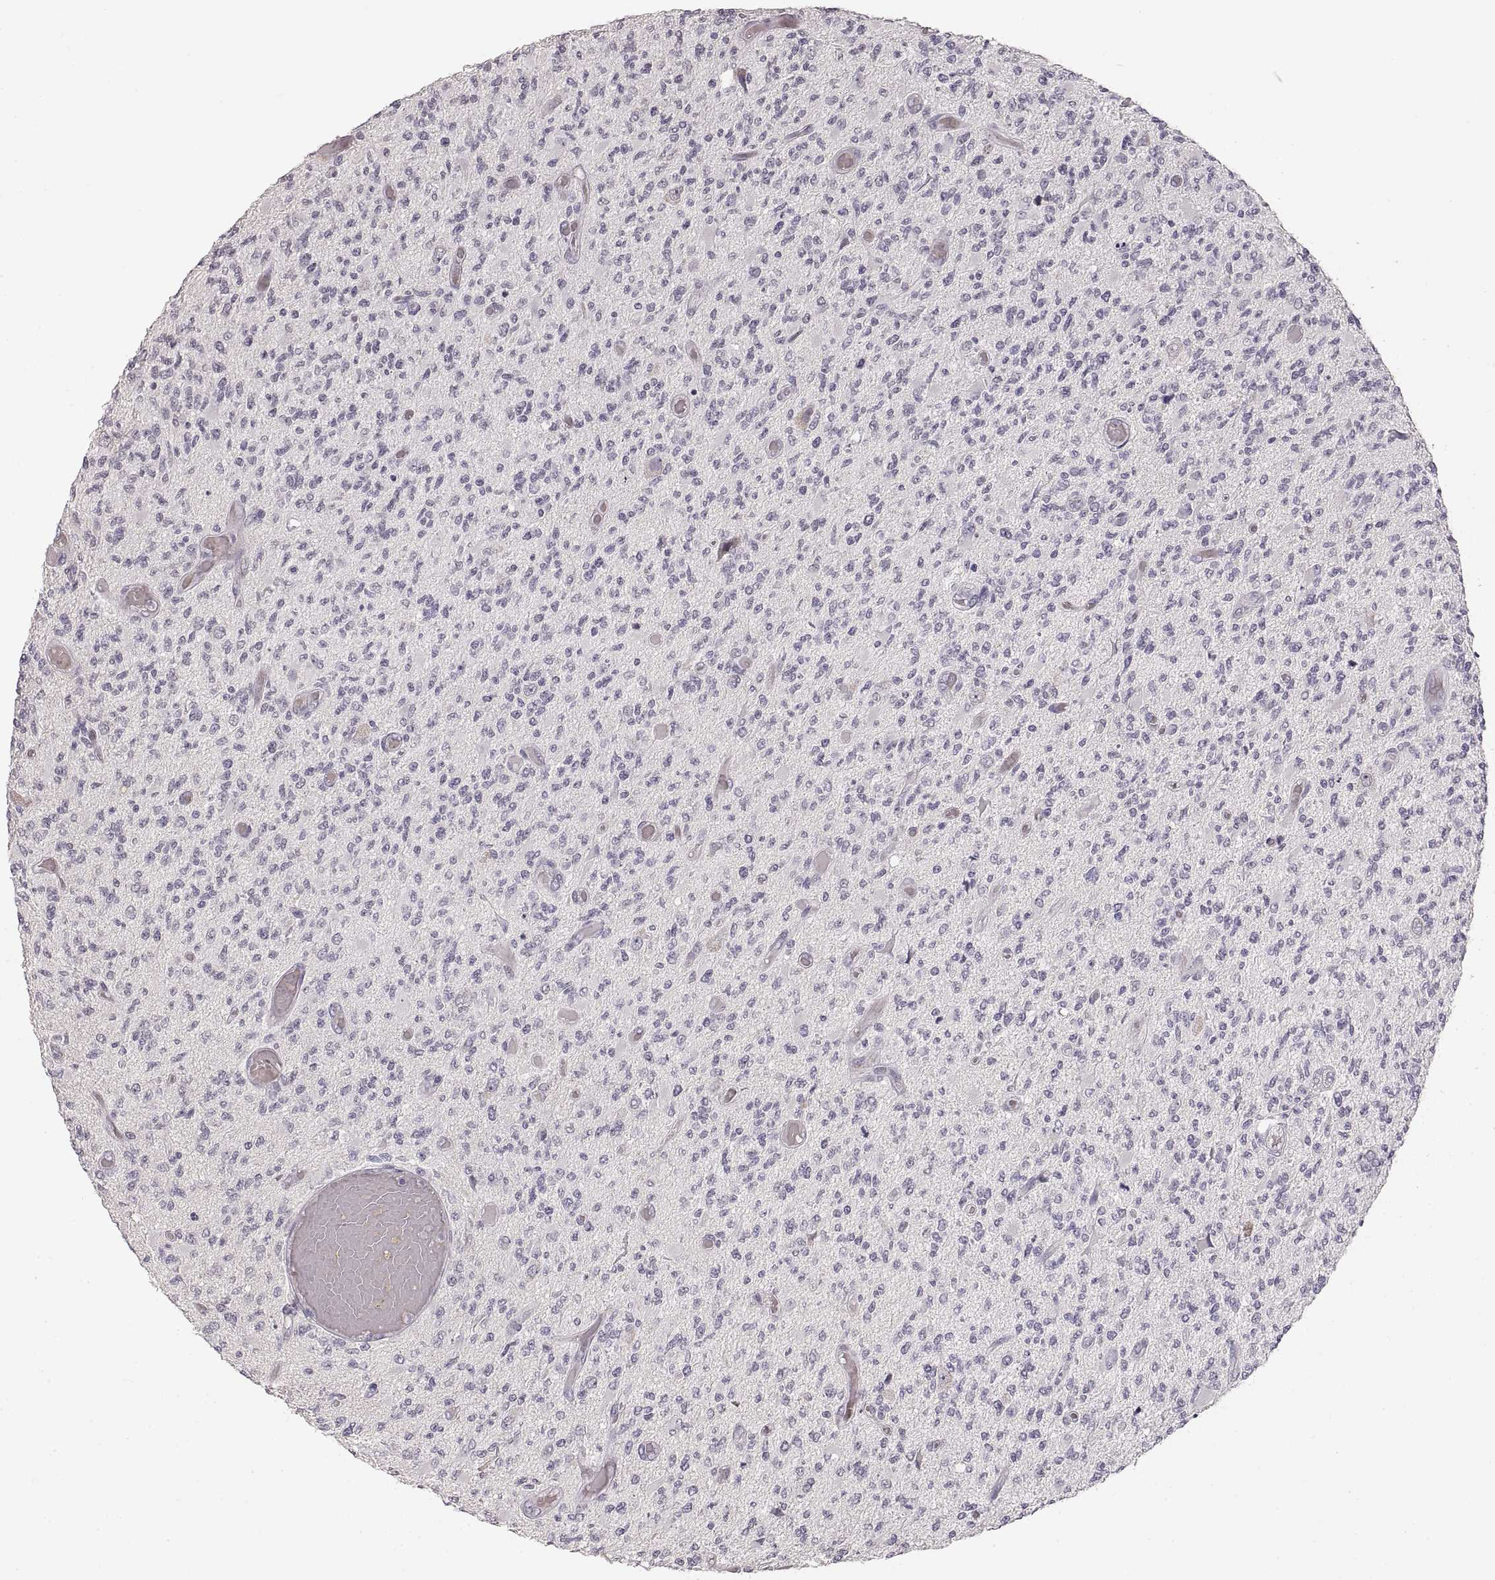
{"staining": {"intensity": "negative", "quantity": "none", "location": "none"}, "tissue": "glioma", "cell_type": "Tumor cells", "image_type": "cancer", "snomed": [{"axis": "morphology", "description": "Glioma, malignant, High grade"}, {"axis": "topography", "description": "Brain"}], "caption": "Immunohistochemistry of human malignant high-grade glioma reveals no expression in tumor cells.", "gene": "PCSK2", "patient": {"sex": "female", "age": 63}}